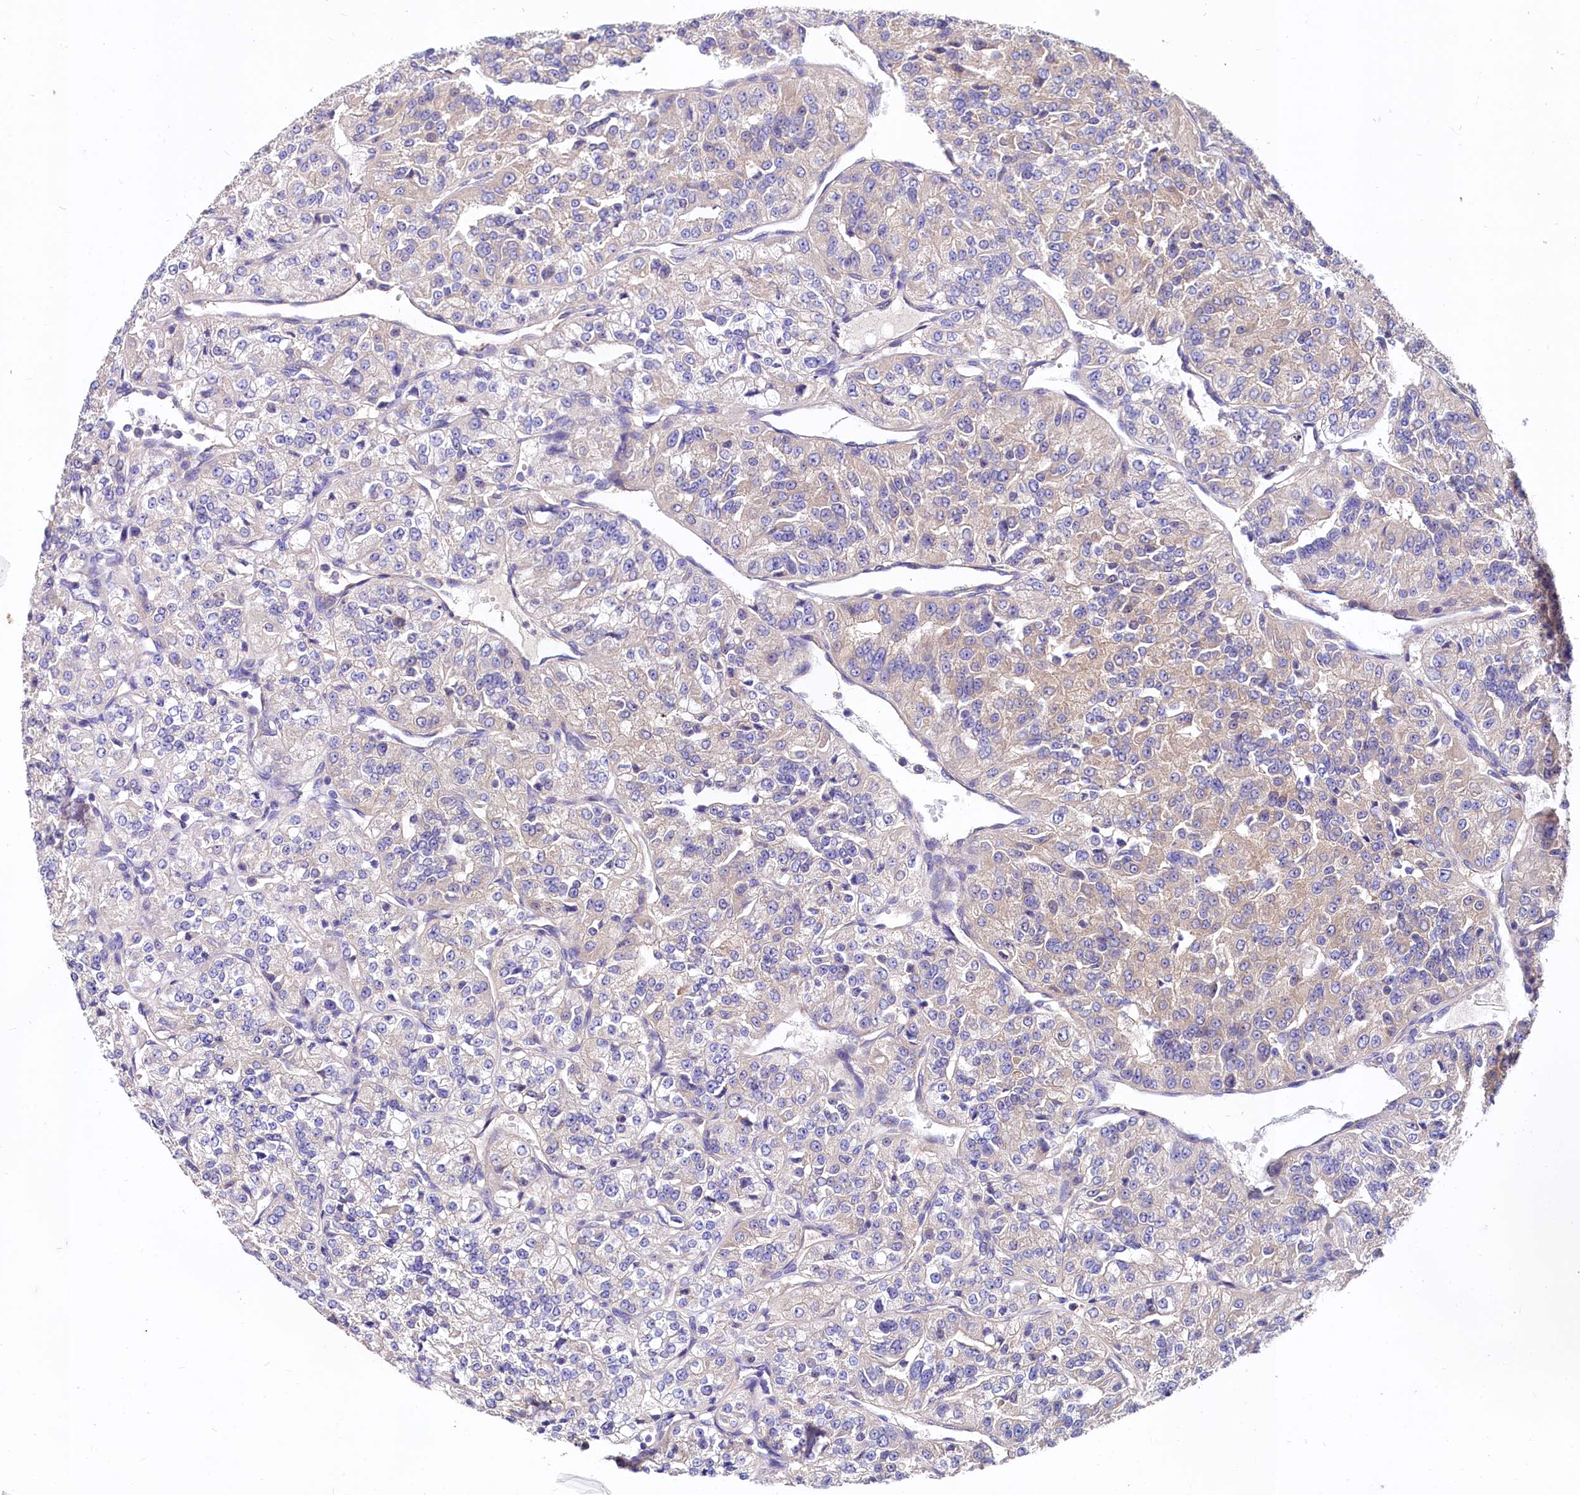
{"staining": {"intensity": "weak", "quantity": "25%-75%", "location": "cytoplasmic/membranous"}, "tissue": "renal cancer", "cell_type": "Tumor cells", "image_type": "cancer", "snomed": [{"axis": "morphology", "description": "Adenocarcinoma, NOS"}, {"axis": "topography", "description": "Kidney"}], "caption": "The image reveals a brown stain indicating the presence of a protein in the cytoplasmic/membranous of tumor cells in adenocarcinoma (renal).", "gene": "QARS1", "patient": {"sex": "female", "age": 63}}